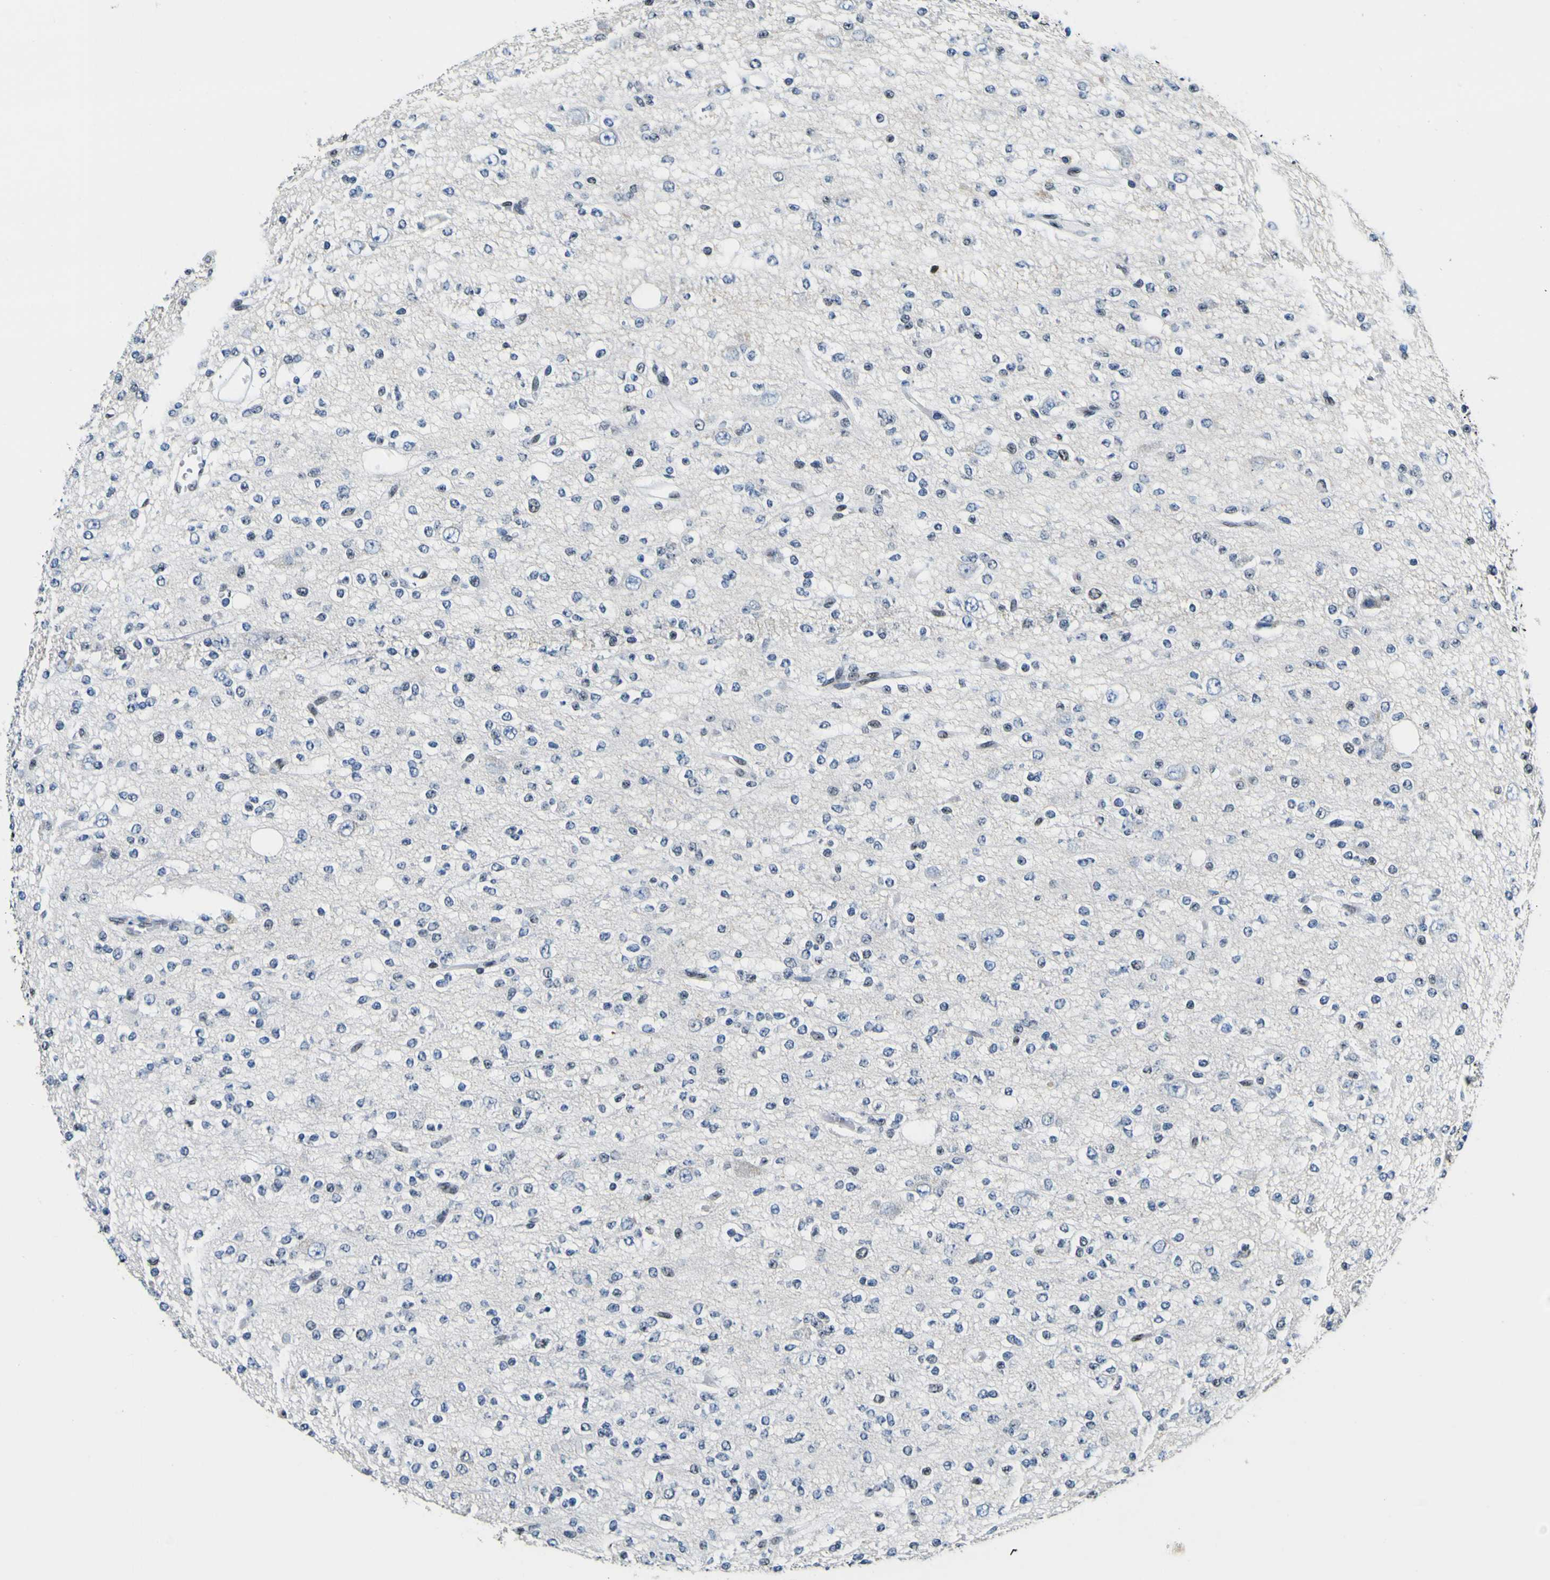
{"staining": {"intensity": "negative", "quantity": "none", "location": "none"}, "tissue": "glioma", "cell_type": "Tumor cells", "image_type": "cancer", "snomed": [{"axis": "morphology", "description": "Glioma, malignant, Low grade"}, {"axis": "topography", "description": "Brain"}], "caption": "Human low-grade glioma (malignant) stained for a protein using IHC demonstrates no expression in tumor cells.", "gene": "SP1", "patient": {"sex": "male", "age": 38}}